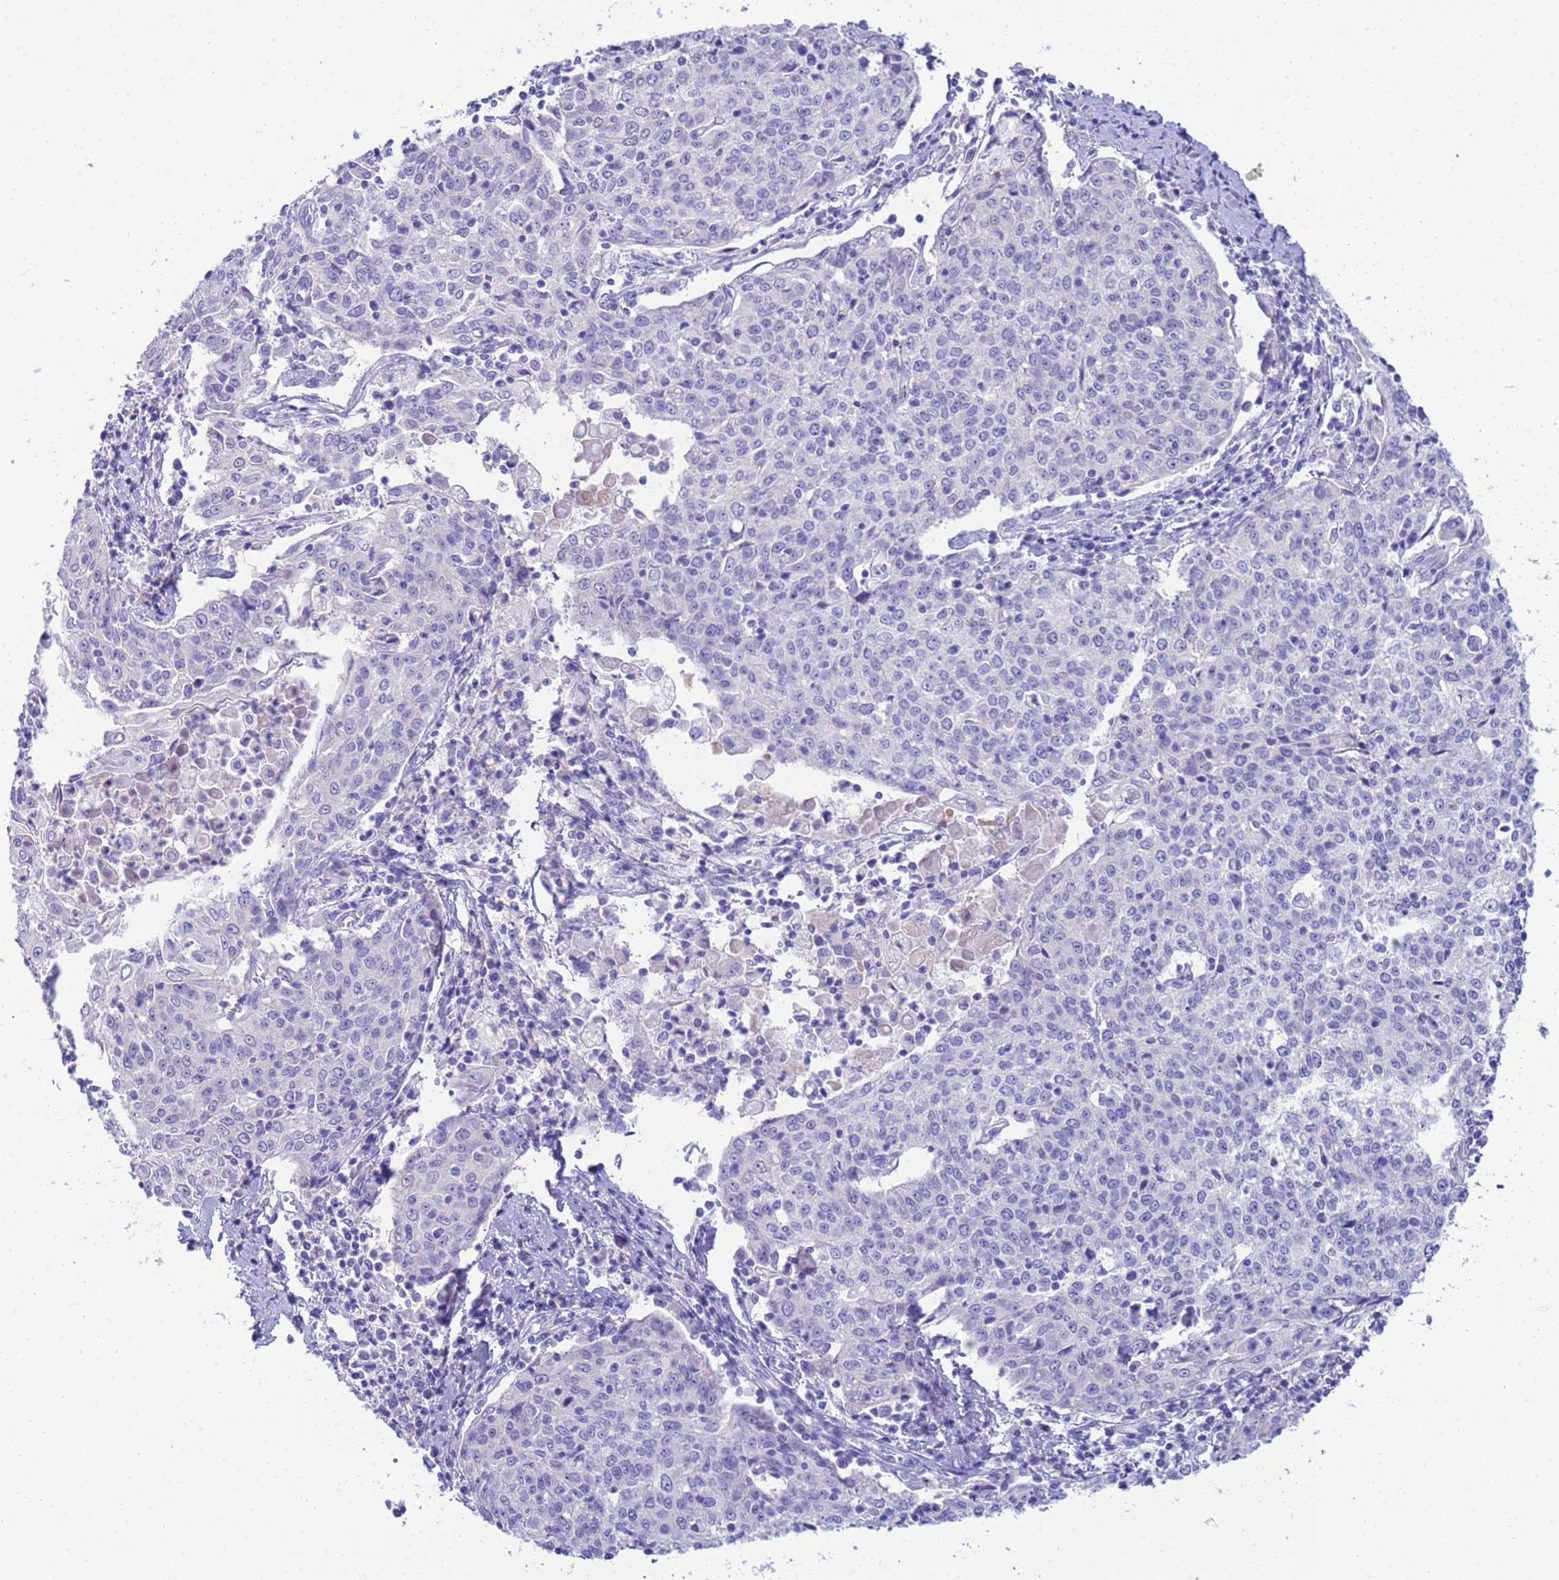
{"staining": {"intensity": "negative", "quantity": "none", "location": "none"}, "tissue": "cervical cancer", "cell_type": "Tumor cells", "image_type": "cancer", "snomed": [{"axis": "morphology", "description": "Squamous cell carcinoma, NOS"}, {"axis": "topography", "description": "Cervix"}], "caption": "Tumor cells are negative for protein expression in human cervical cancer (squamous cell carcinoma).", "gene": "USP38", "patient": {"sex": "female", "age": 48}}